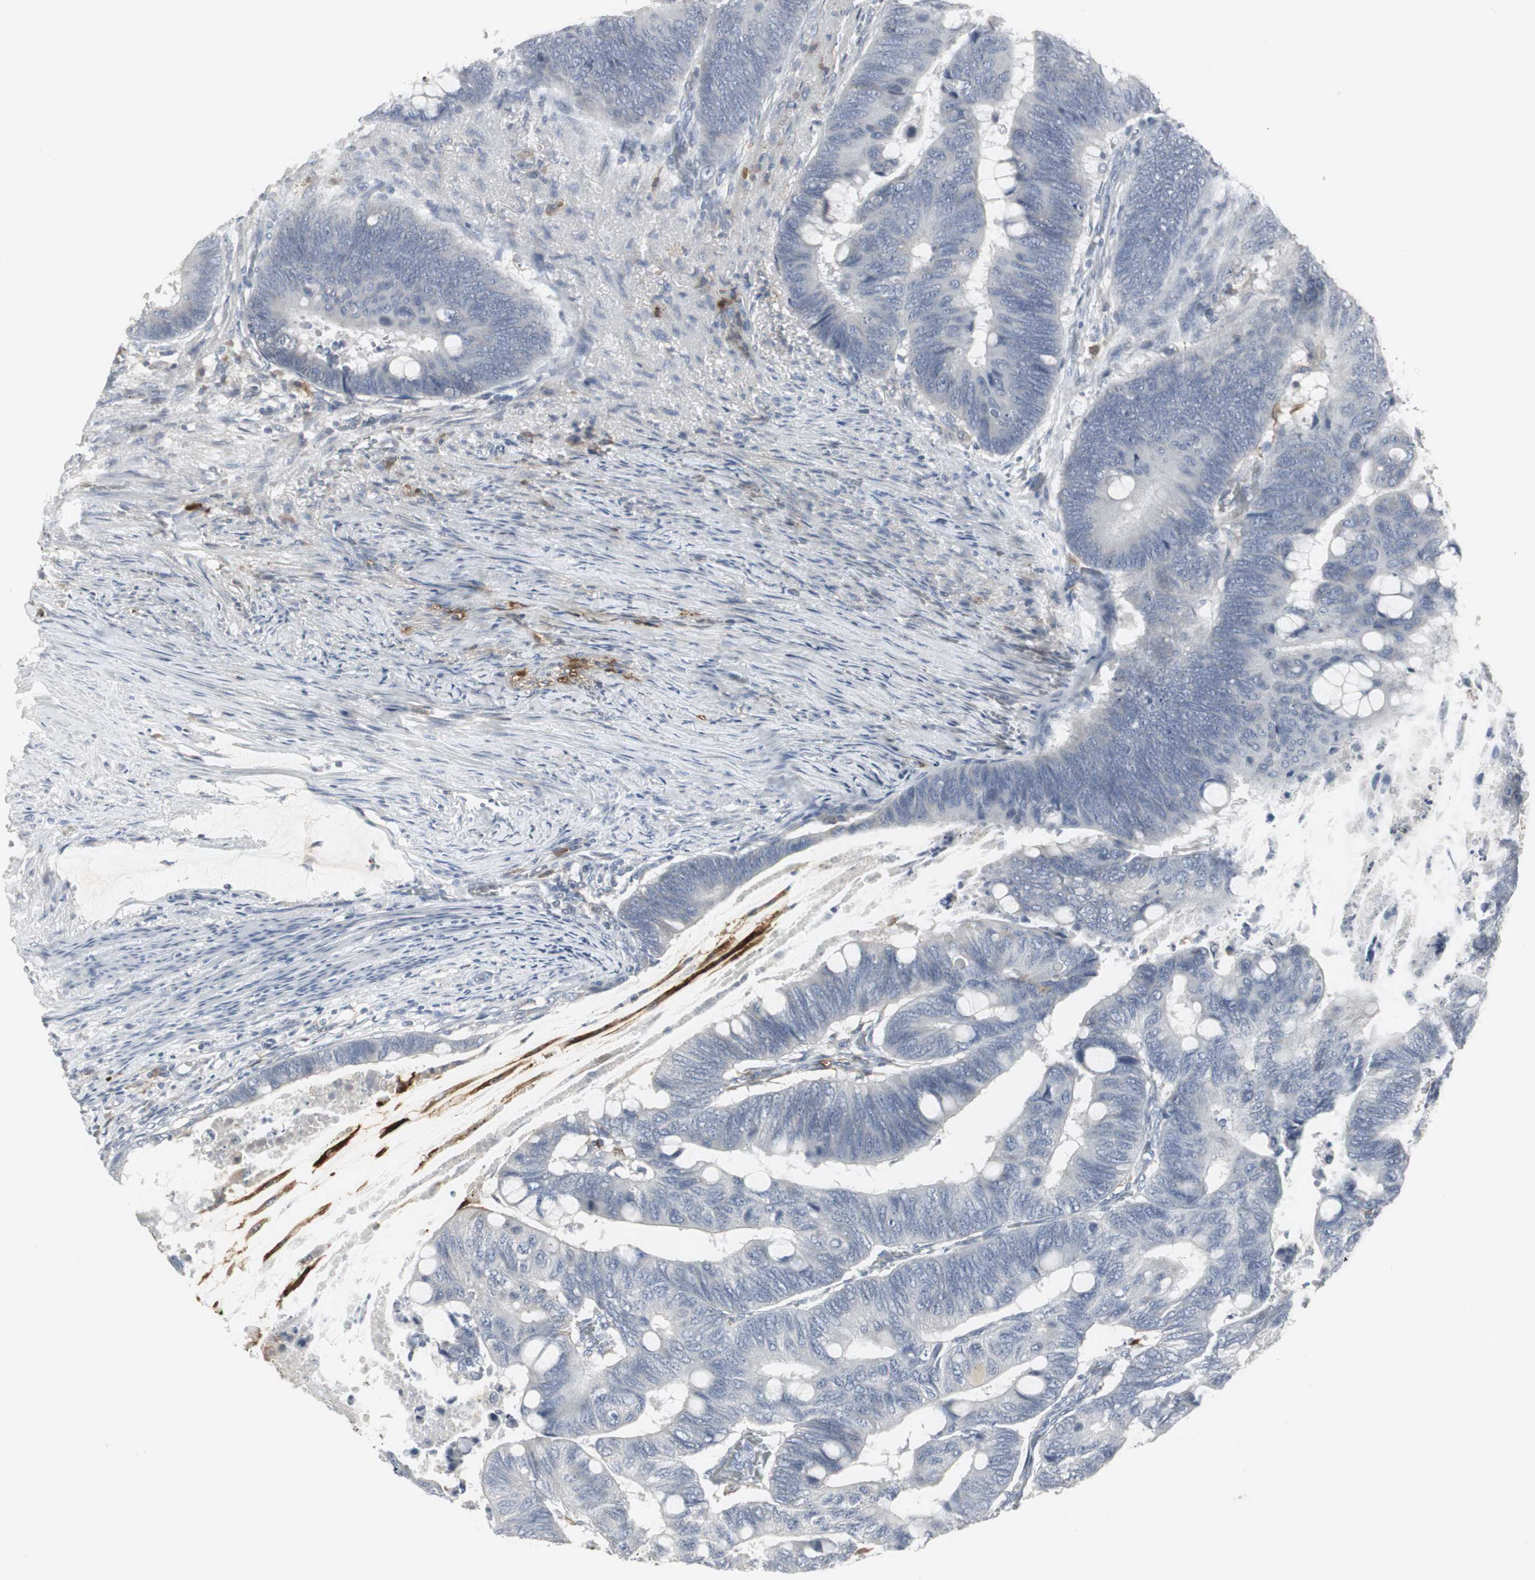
{"staining": {"intensity": "negative", "quantity": "none", "location": "none"}, "tissue": "colorectal cancer", "cell_type": "Tumor cells", "image_type": "cancer", "snomed": [{"axis": "morphology", "description": "Normal tissue, NOS"}, {"axis": "morphology", "description": "Adenocarcinoma, NOS"}, {"axis": "topography", "description": "Rectum"}, {"axis": "topography", "description": "Peripheral nerve tissue"}], "caption": "Human colorectal cancer stained for a protein using immunohistochemistry (IHC) exhibits no positivity in tumor cells.", "gene": "PI15", "patient": {"sex": "male", "age": 92}}